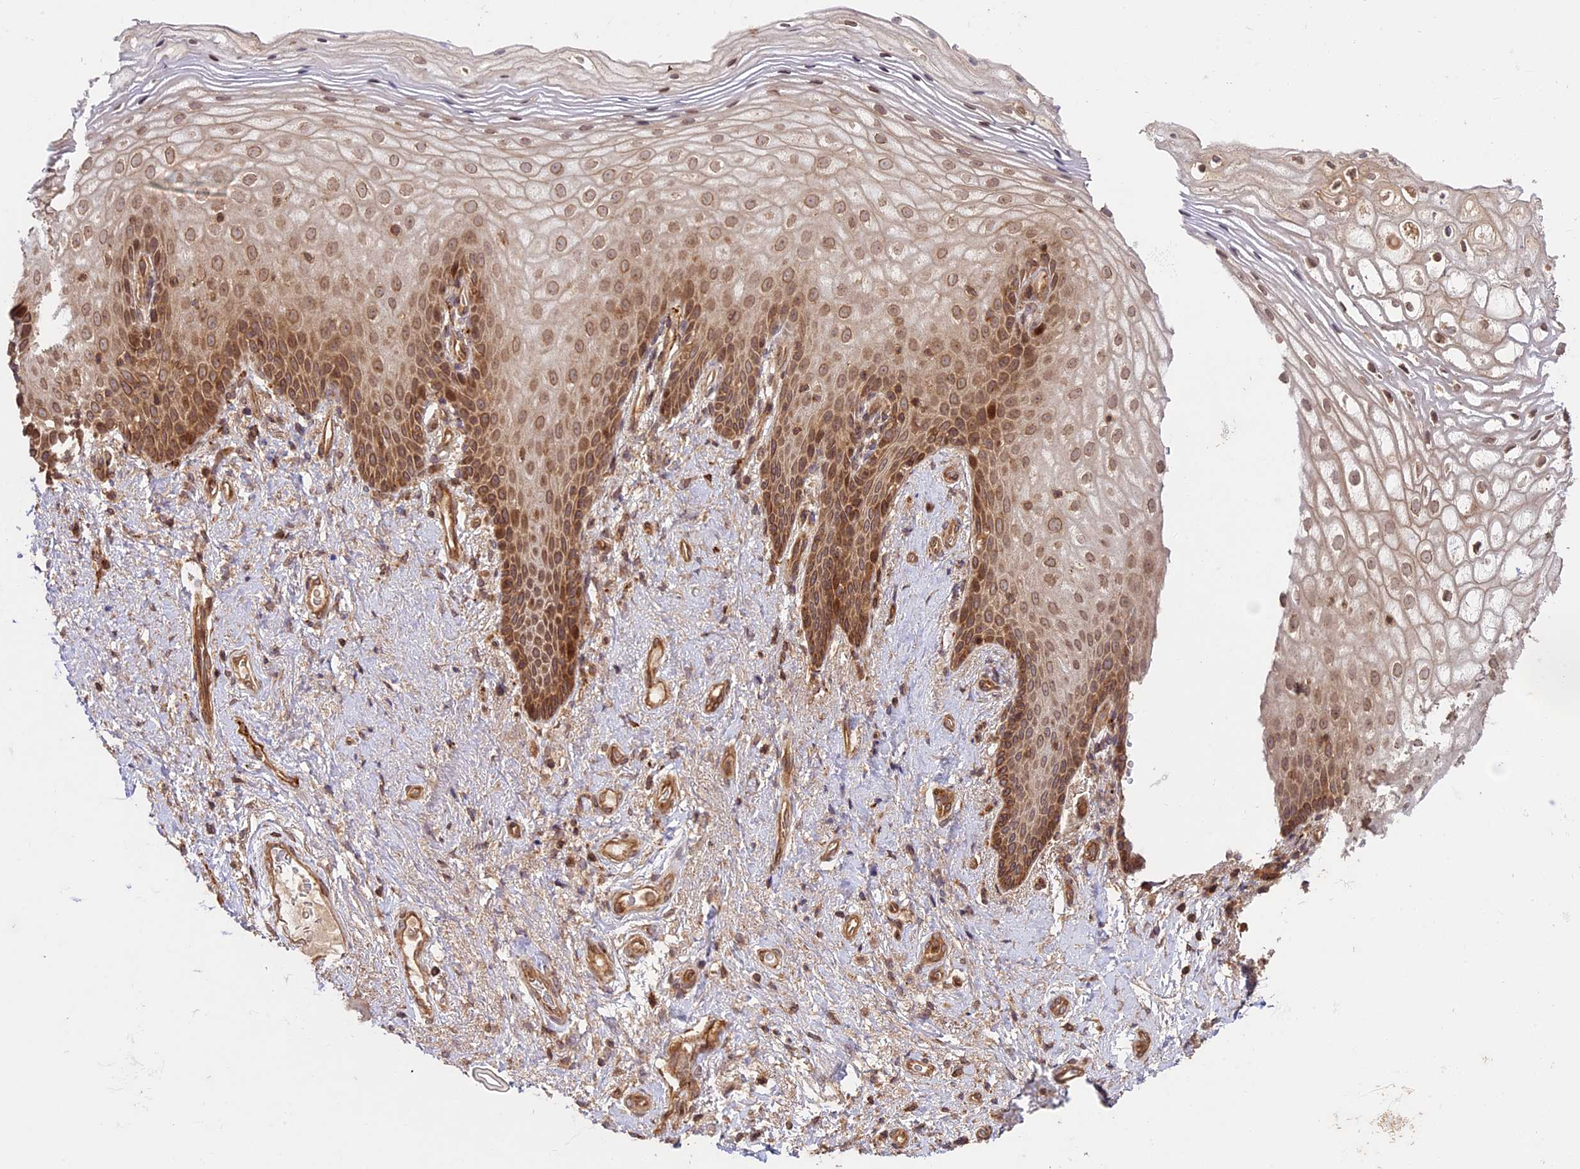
{"staining": {"intensity": "moderate", "quantity": ">75%", "location": "cytoplasmic/membranous,nuclear"}, "tissue": "vagina", "cell_type": "Squamous epithelial cells", "image_type": "normal", "snomed": [{"axis": "morphology", "description": "Normal tissue, NOS"}, {"axis": "topography", "description": "Vagina"}], "caption": "Protein expression analysis of benign vagina shows moderate cytoplasmic/membranous,nuclear positivity in approximately >75% of squamous epithelial cells. (brown staining indicates protein expression, while blue staining denotes nuclei).", "gene": "DGKH", "patient": {"sex": "female", "age": 60}}